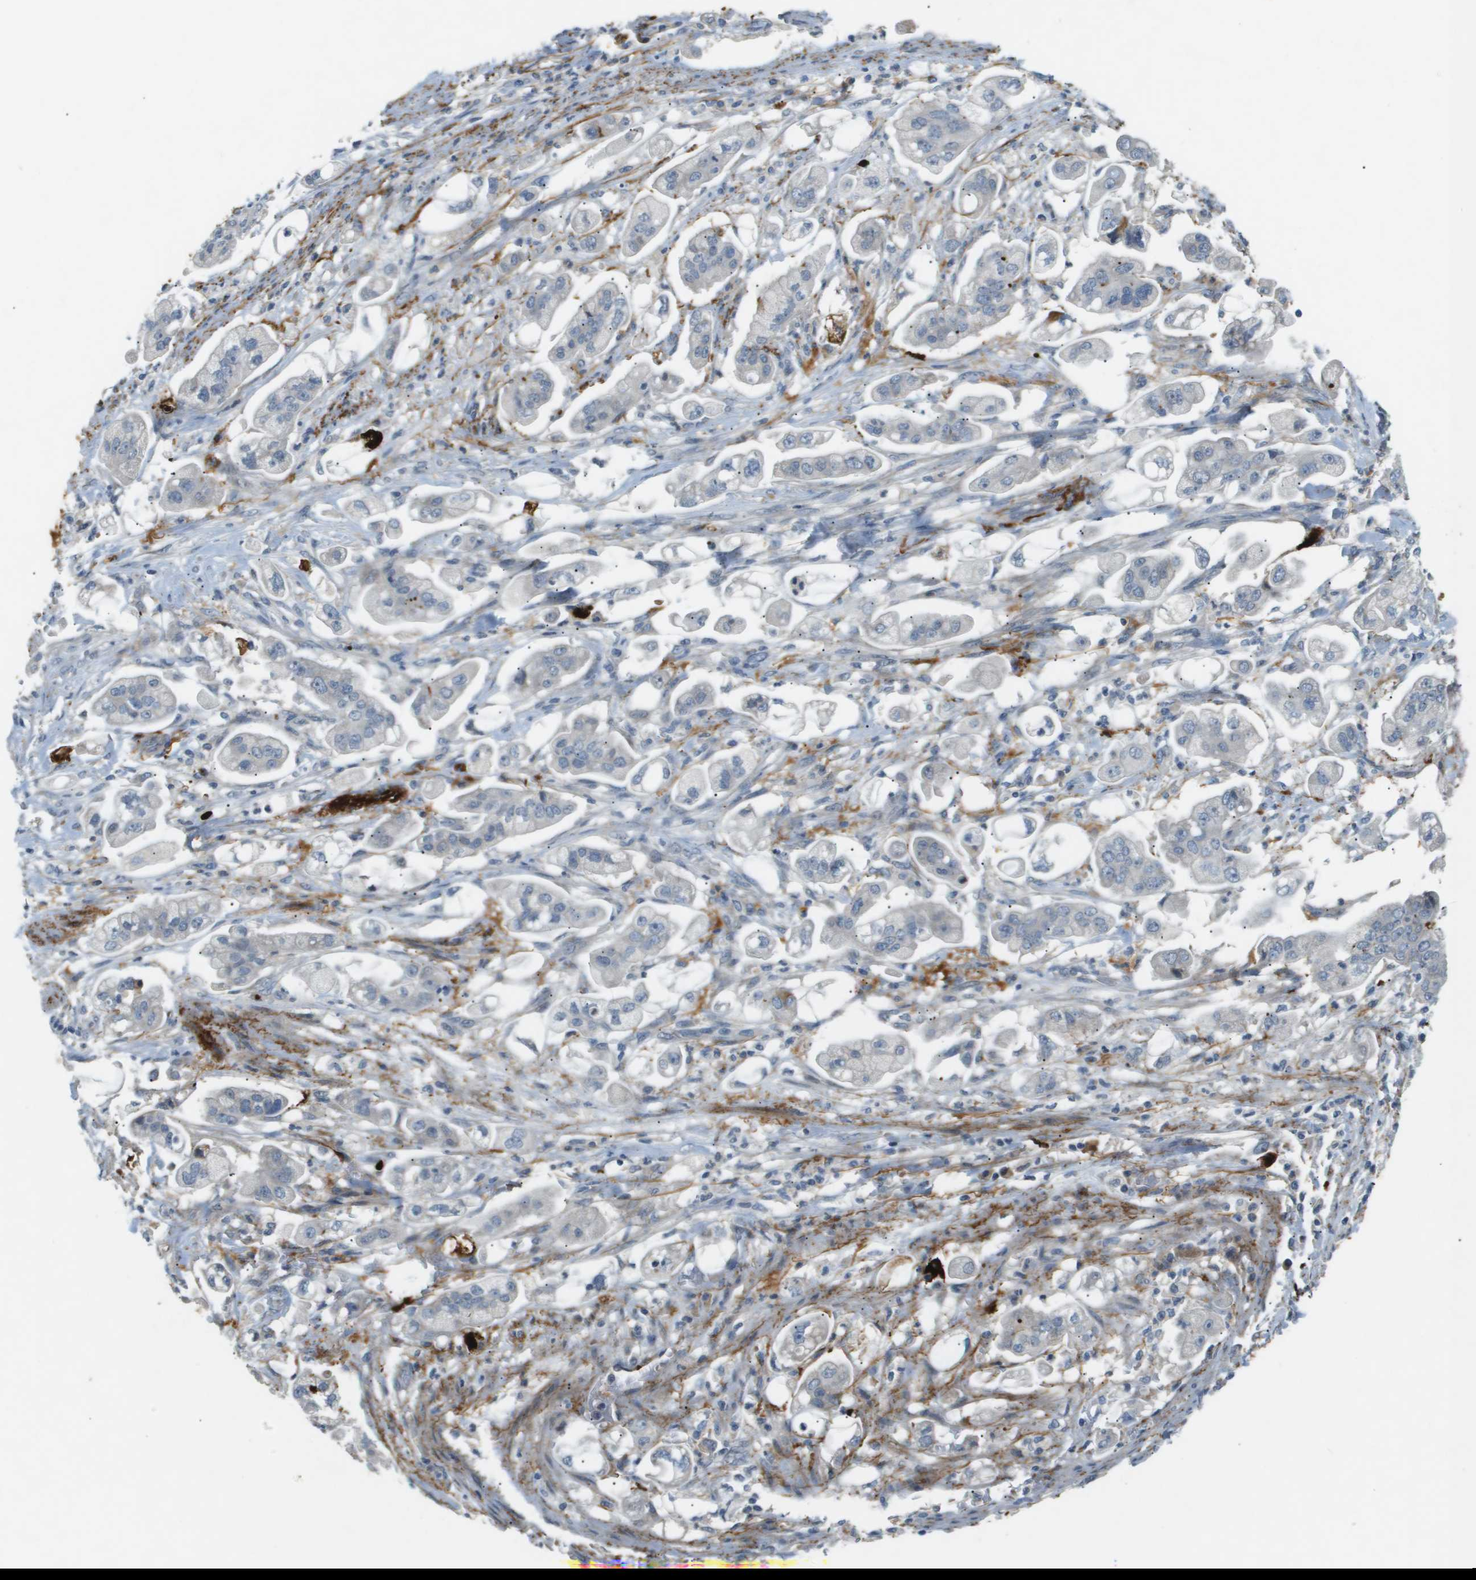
{"staining": {"intensity": "negative", "quantity": "none", "location": "none"}, "tissue": "stomach cancer", "cell_type": "Tumor cells", "image_type": "cancer", "snomed": [{"axis": "morphology", "description": "Adenocarcinoma, NOS"}, {"axis": "topography", "description": "Stomach"}], "caption": "This is an immunohistochemistry image of human stomach cancer (adenocarcinoma). There is no expression in tumor cells.", "gene": "VTN", "patient": {"sex": "male", "age": 62}}